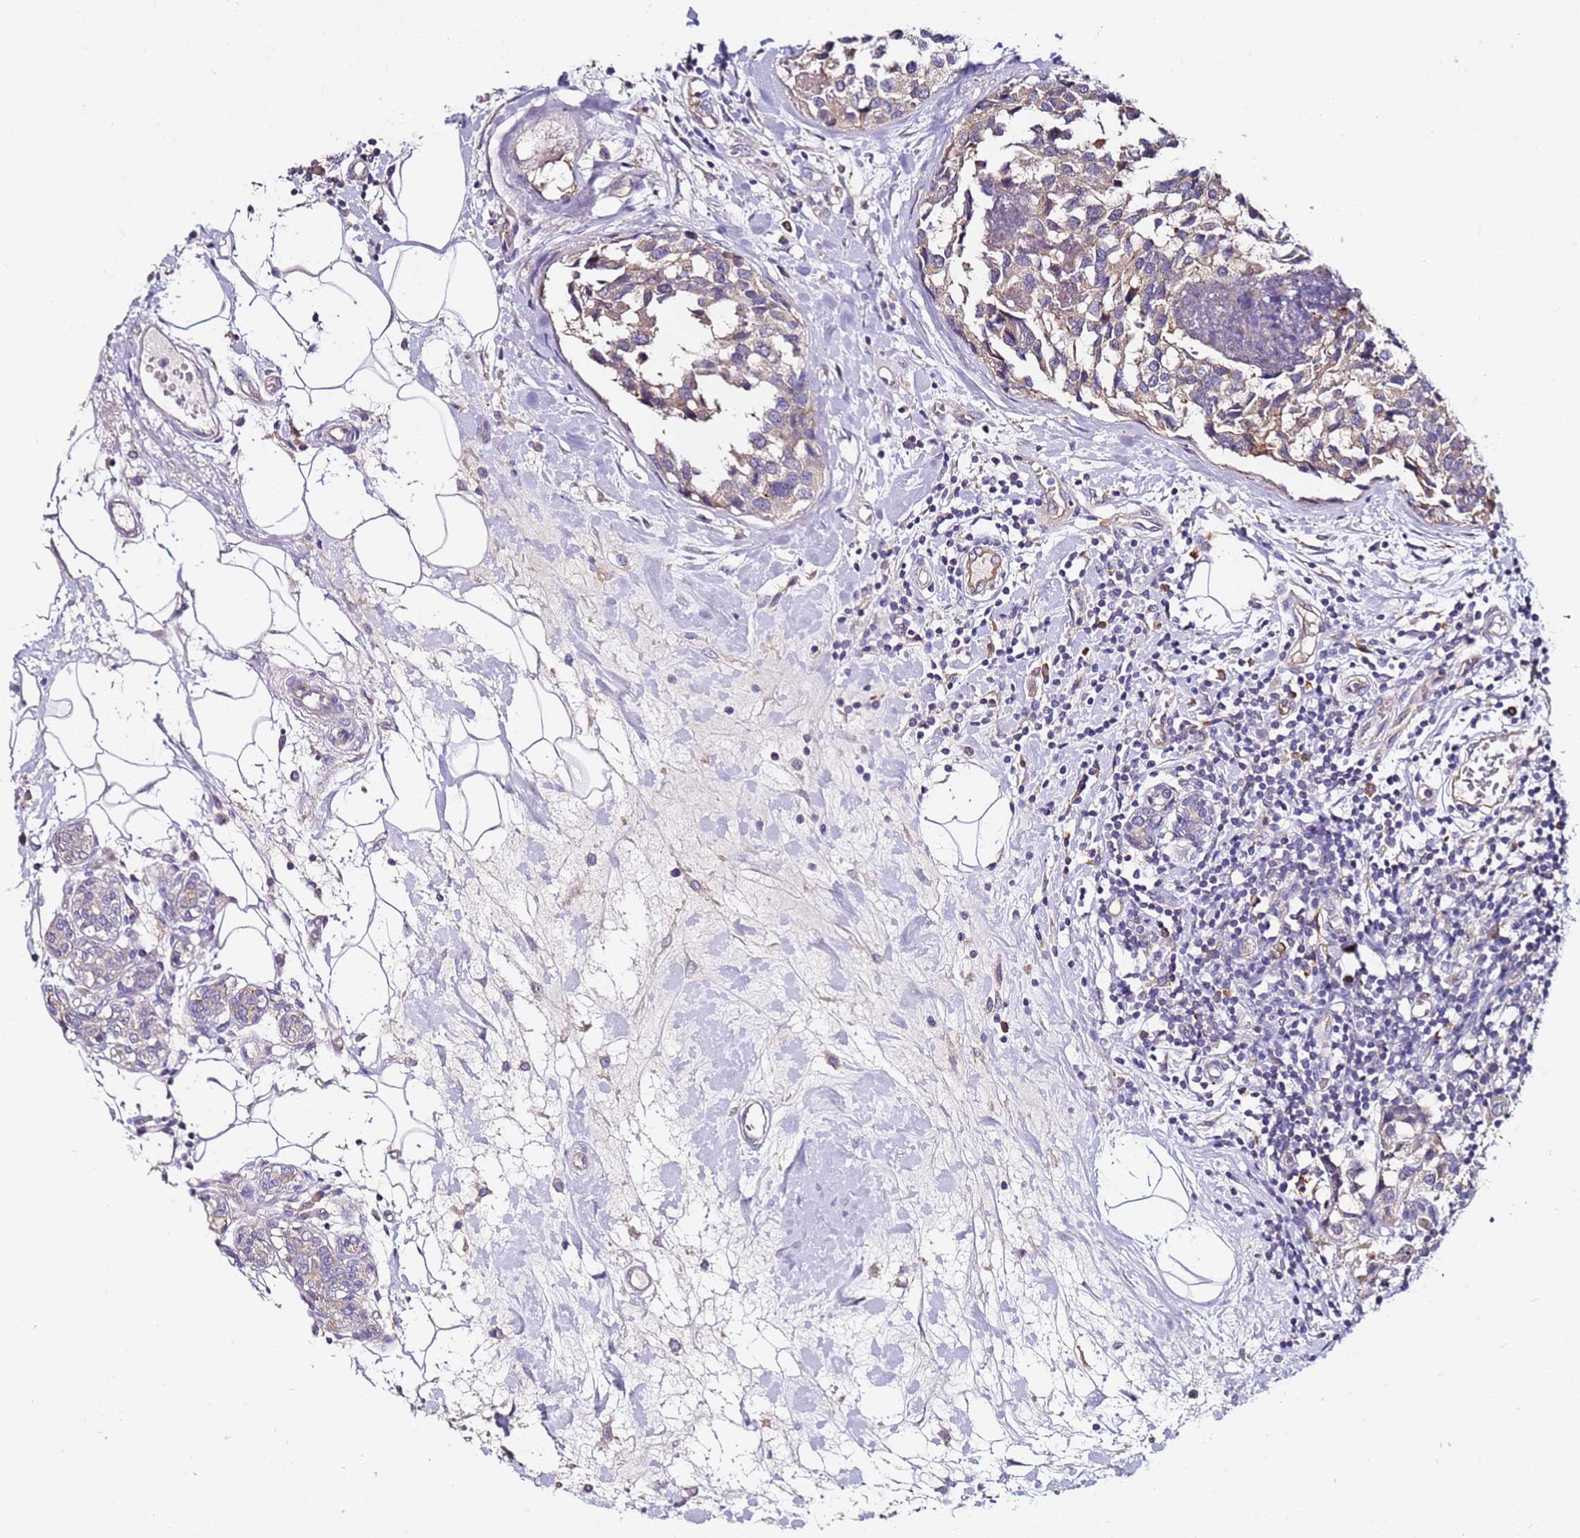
{"staining": {"intensity": "weak", "quantity": "25%-75%", "location": "cytoplasmic/membranous"}, "tissue": "breast cancer", "cell_type": "Tumor cells", "image_type": "cancer", "snomed": [{"axis": "morphology", "description": "Lobular carcinoma"}, {"axis": "topography", "description": "Breast"}], "caption": "Immunohistochemistry of human breast cancer shows low levels of weak cytoplasmic/membranous staining in approximately 25%-75% of tumor cells.", "gene": "SRRM5", "patient": {"sex": "female", "age": 59}}